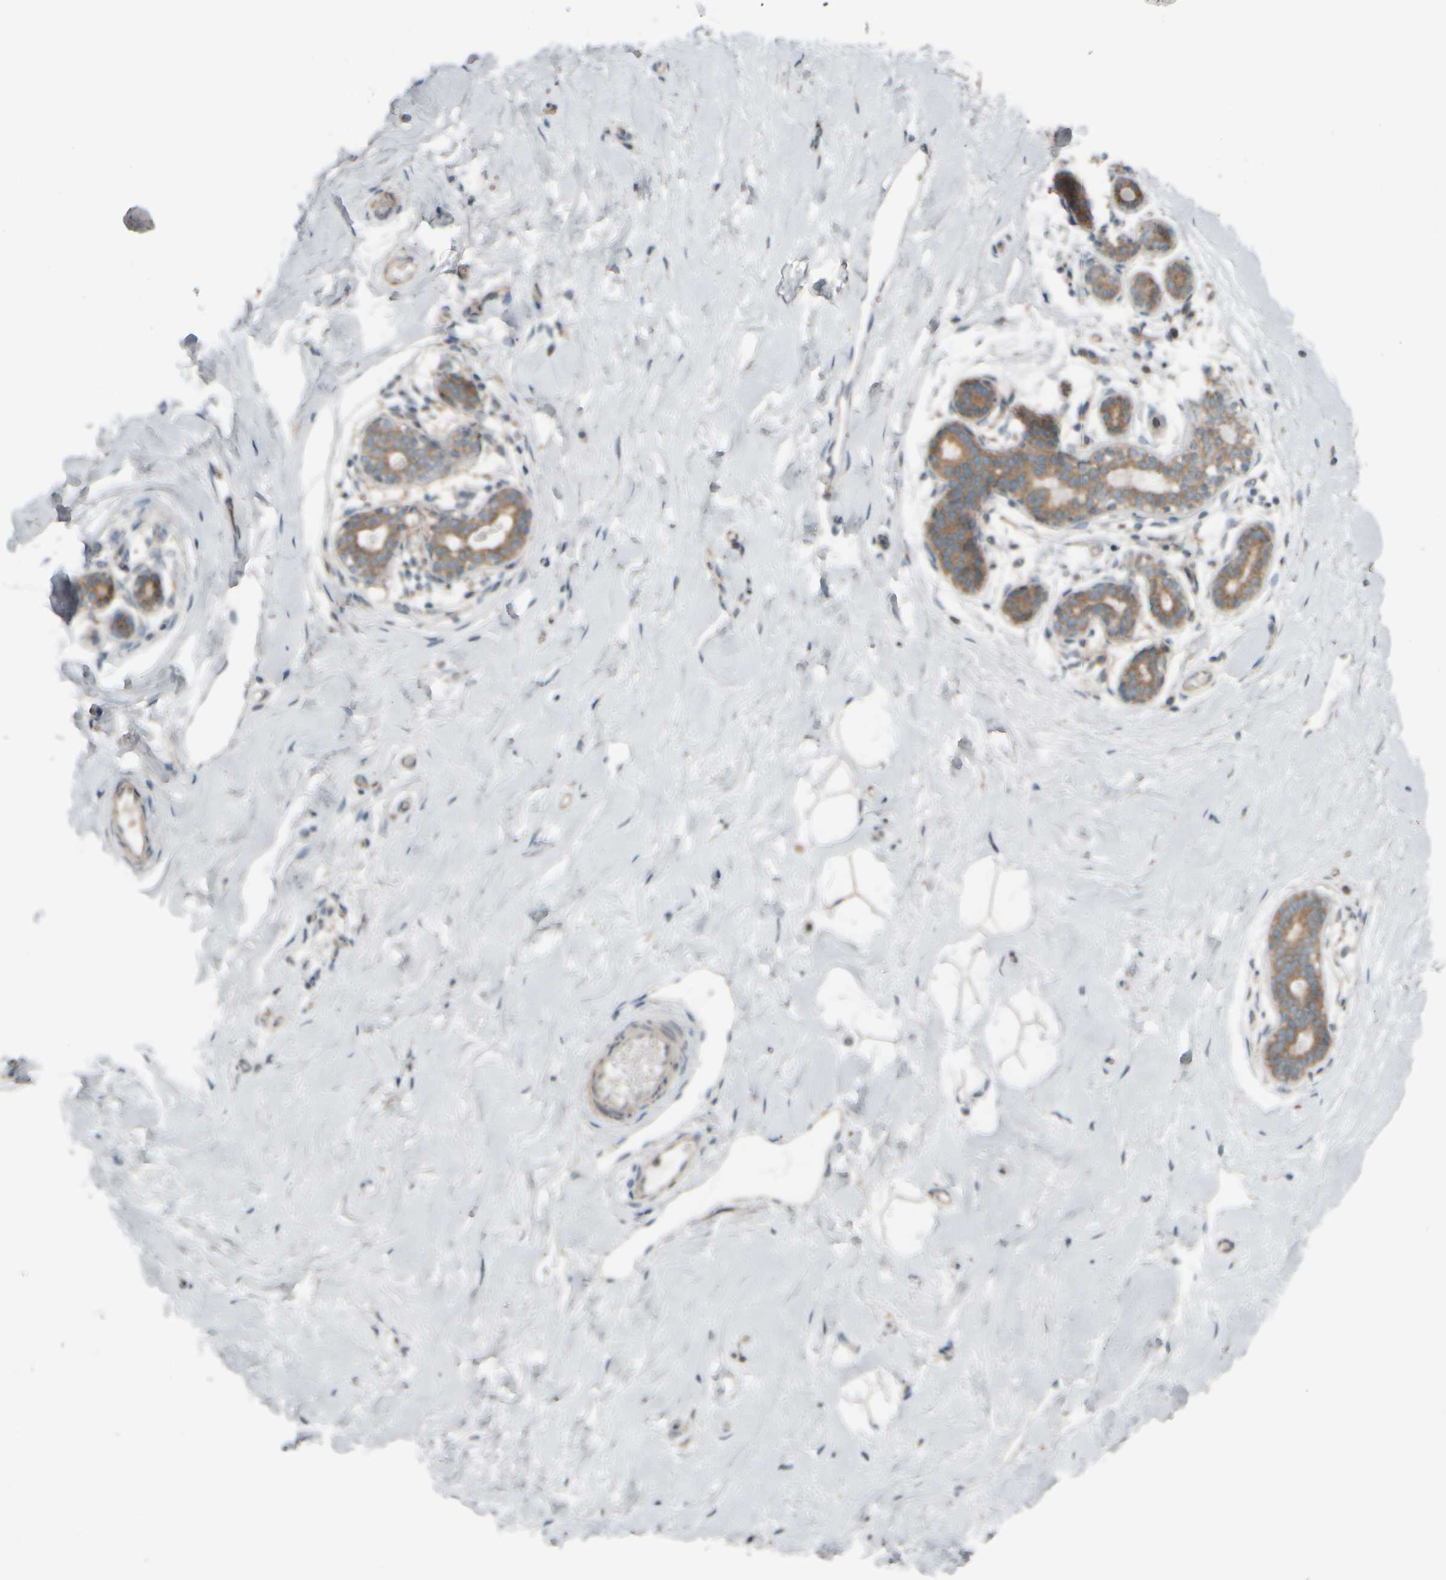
{"staining": {"intensity": "negative", "quantity": "none", "location": "none"}, "tissue": "breast", "cell_type": "Adipocytes", "image_type": "normal", "snomed": [{"axis": "morphology", "description": "Normal tissue, NOS"}, {"axis": "topography", "description": "Breast"}], "caption": "Micrograph shows no protein positivity in adipocytes of benign breast.", "gene": "HGS", "patient": {"sex": "female", "age": 23}}